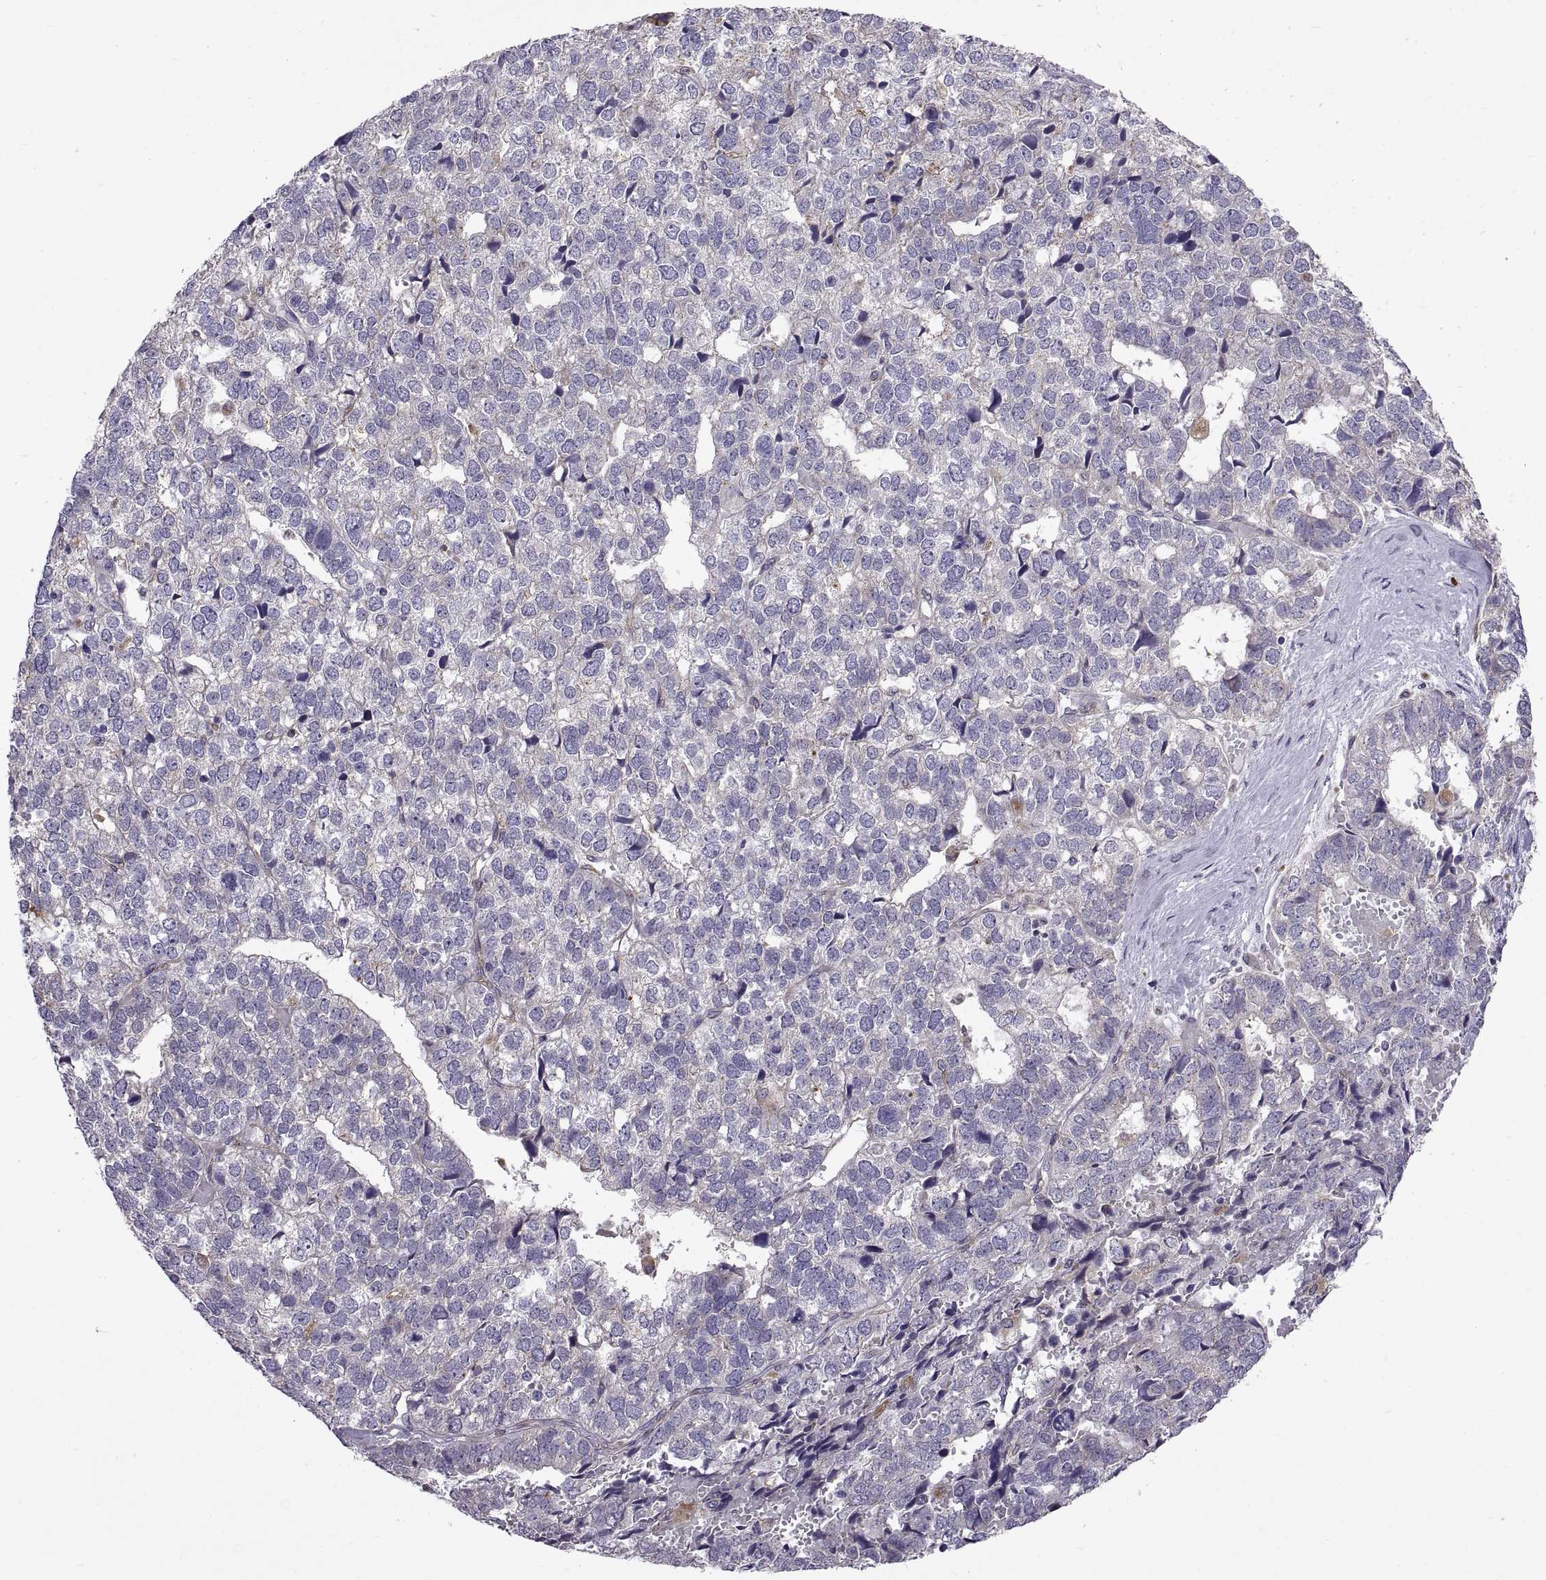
{"staining": {"intensity": "negative", "quantity": "none", "location": "none"}, "tissue": "stomach cancer", "cell_type": "Tumor cells", "image_type": "cancer", "snomed": [{"axis": "morphology", "description": "Adenocarcinoma, NOS"}, {"axis": "topography", "description": "Stomach"}], "caption": "Stomach adenocarcinoma was stained to show a protein in brown. There is no significant positivity in tumor cells.", "gene": "ARSL", "patient": {"sex": "male", "age": 69}}